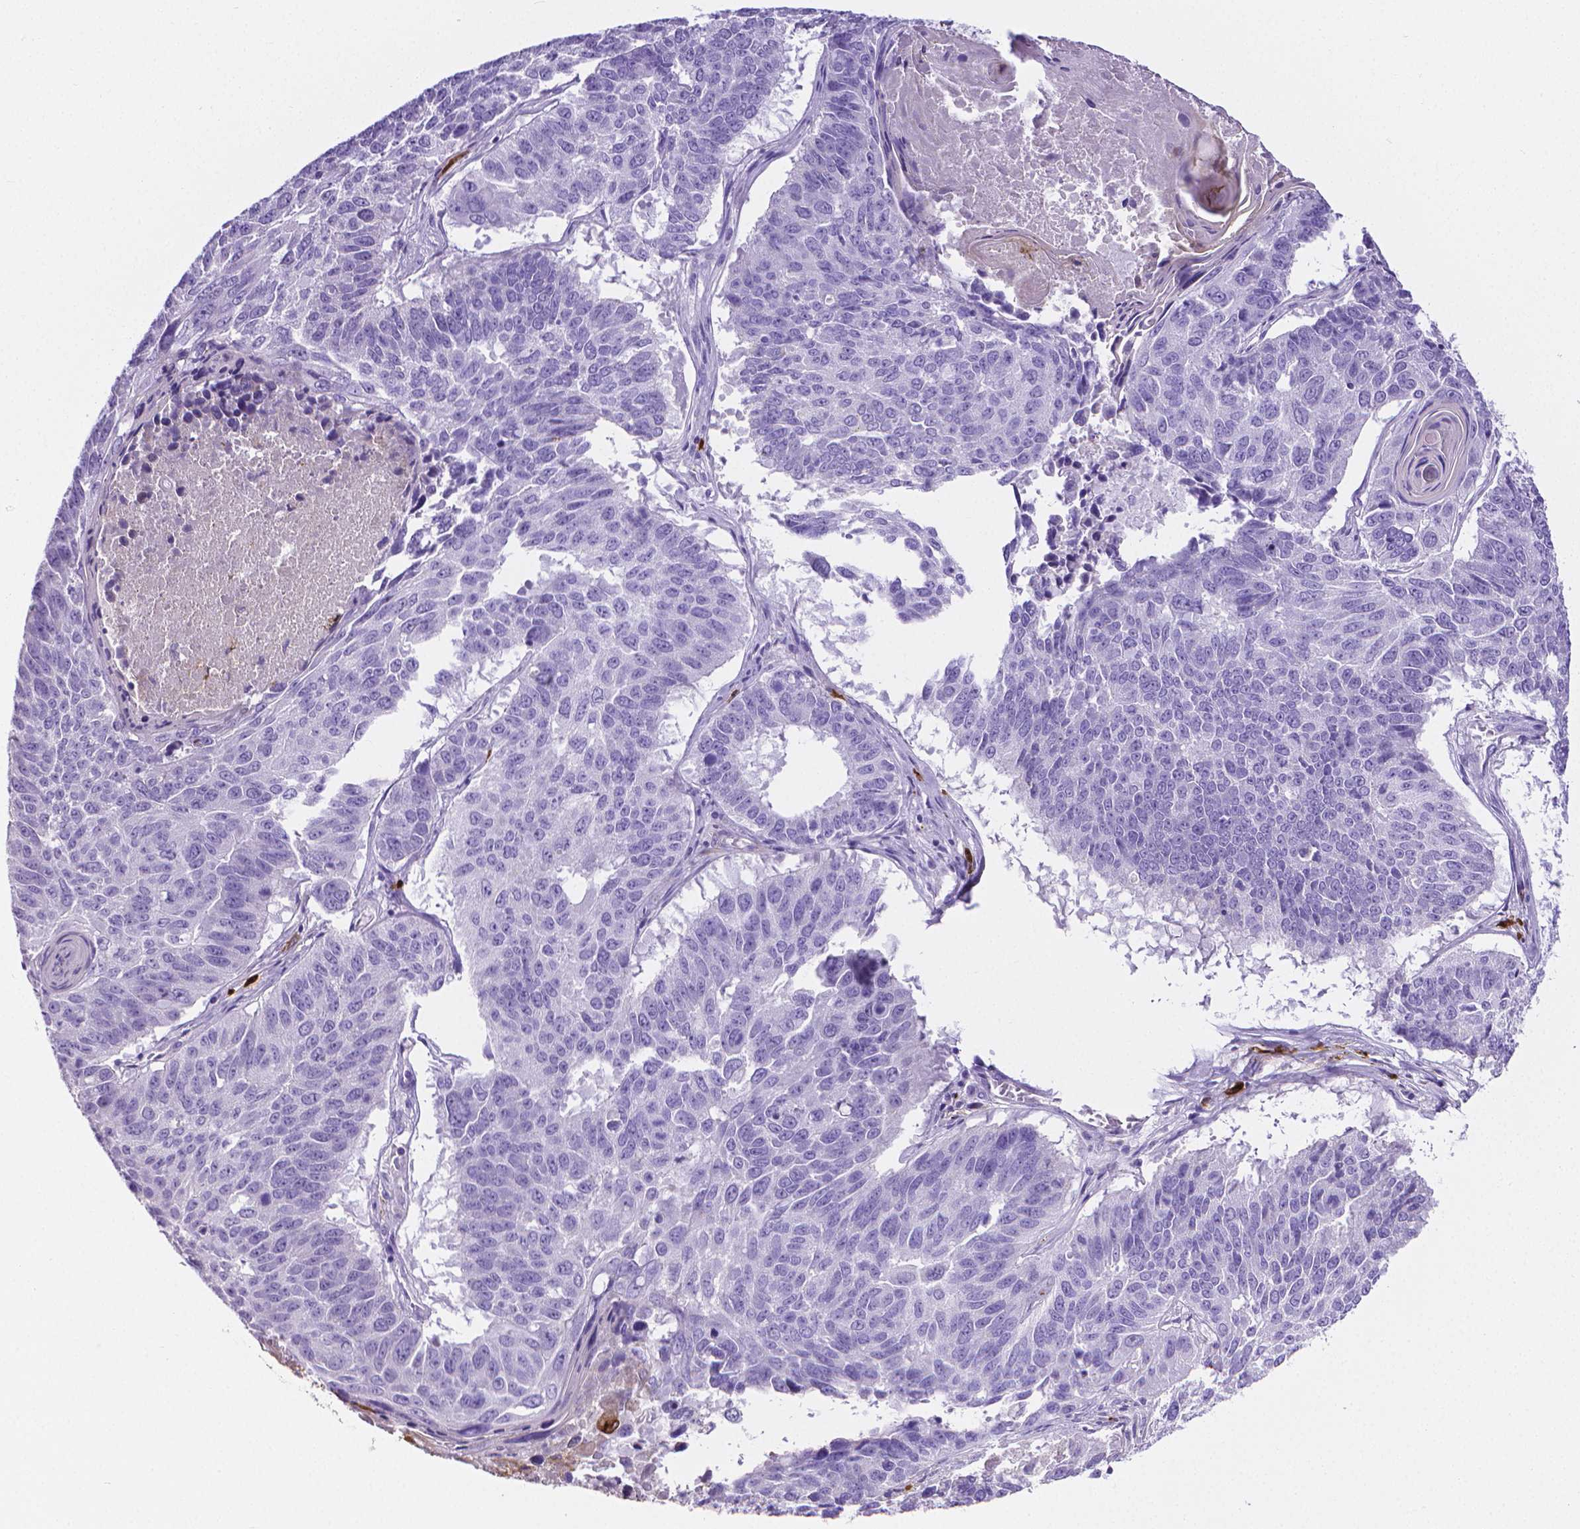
{"staining": {"intensity": "negative", "quantity": "none", "location": "none"}, "tissue": "lung cancer", "cell_type": "Tumor cells", "image_type": "cancer", "snomed": [{"axis": "morphology", "description": "Squamous cell carcinoma, NOS"}, {"axis": "topography", "description": "Lung"}], "caption": "Human squamous cell carcinoma (lung) stained for a protein using immunohistochemistry exhibits no positivity in tumor cells.", "gene": "MMP9", "patient": {"sex": "male", "age": 73}}